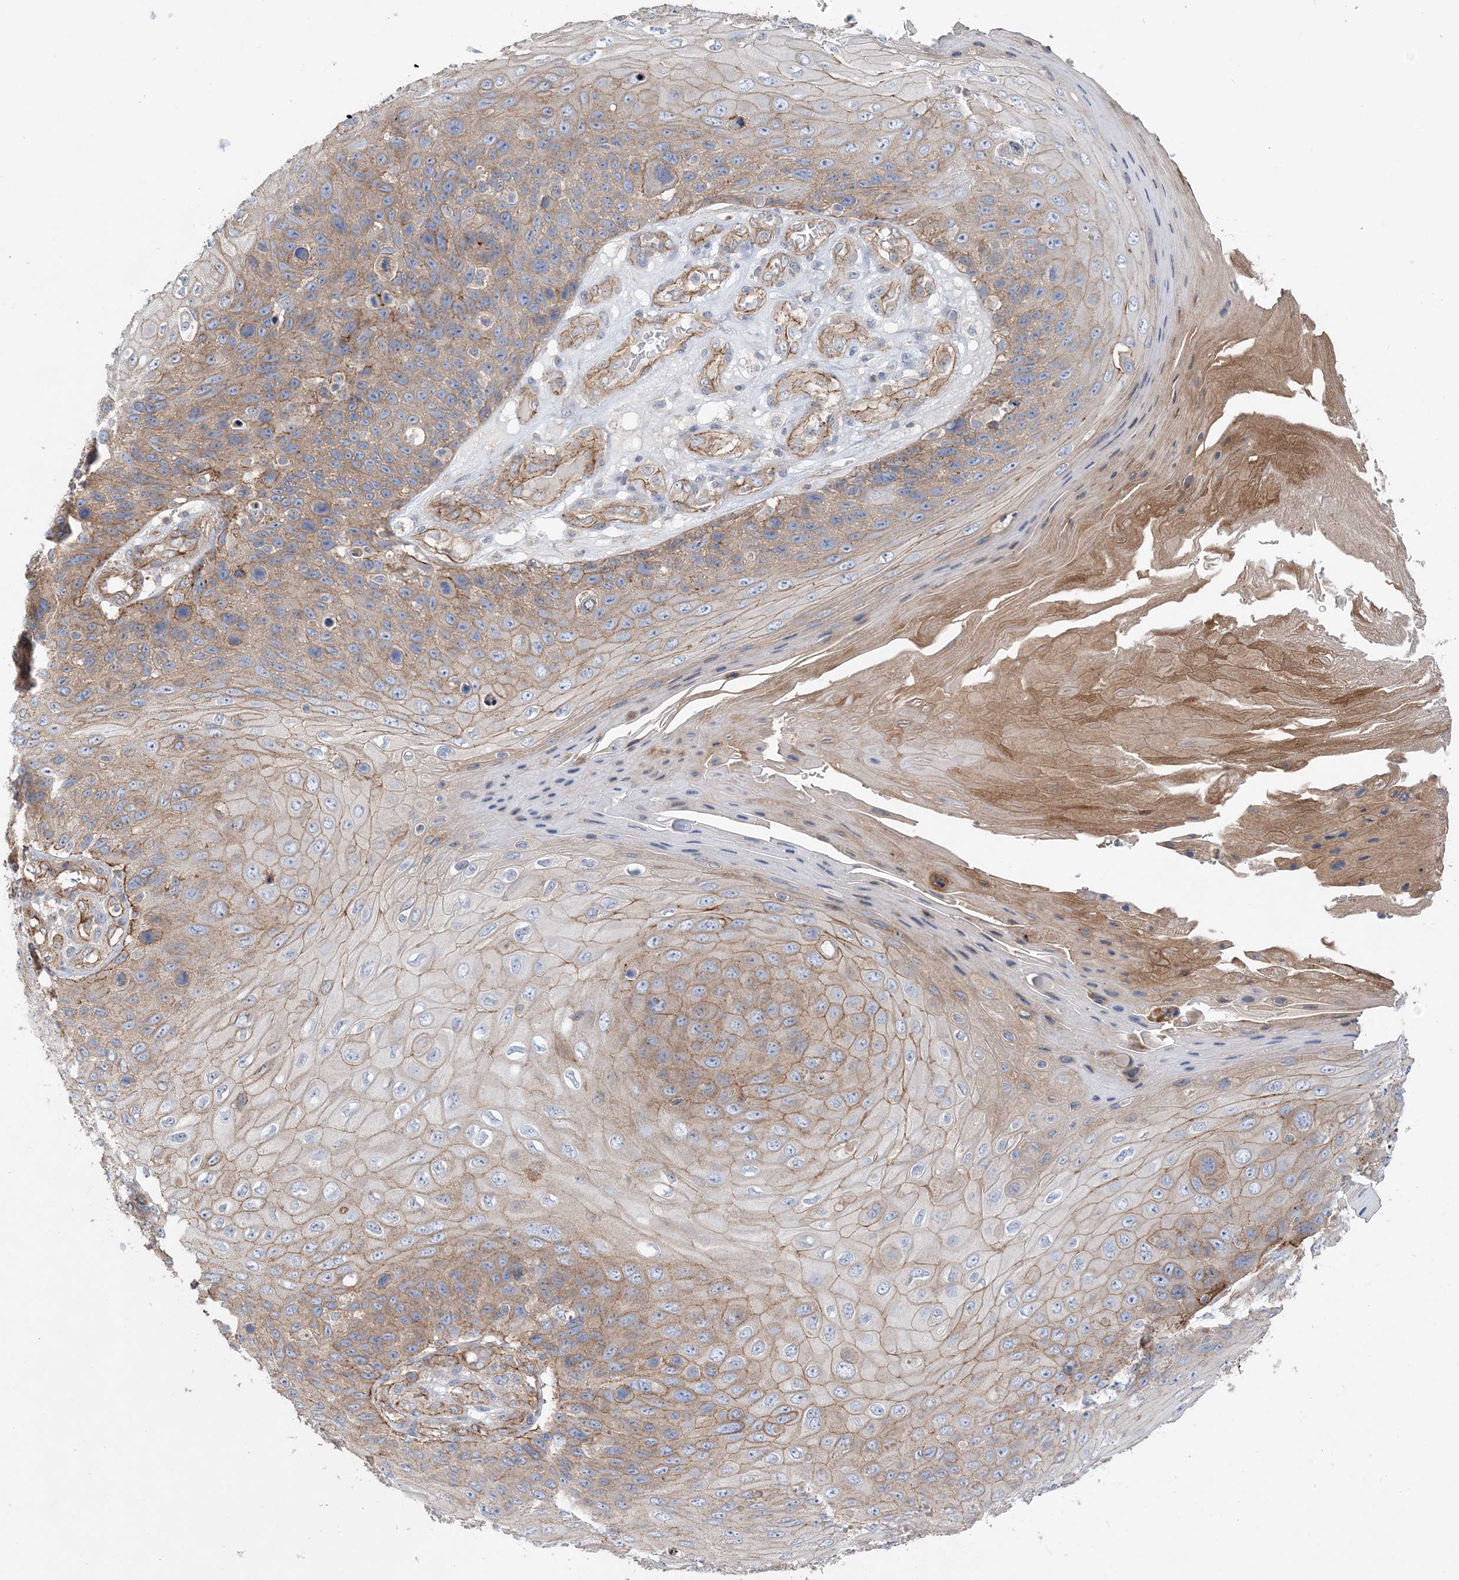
{"staining": {"intensity": "moderate", "quantity": "25%-75%", "location": "cytoplasmic/membranous"}, "tissue": "skin cancer", "cell_type": "Tumor cells", "image_type": "cancer", "snomed": [{"axis": "morphology", "description": "Squamous cell carcinoma, NOS"}, {"axis": "topography", "description": "Skin"}], "caption": "Immunohistochemical staining of human squamous cell carcinoma (skin) shows moderate cytoplasmic/membranous protein expression in approximately 25%-75% of tumor cells.", "gene": "PIGC", "patient": {"sex": "female", "age": 88}}